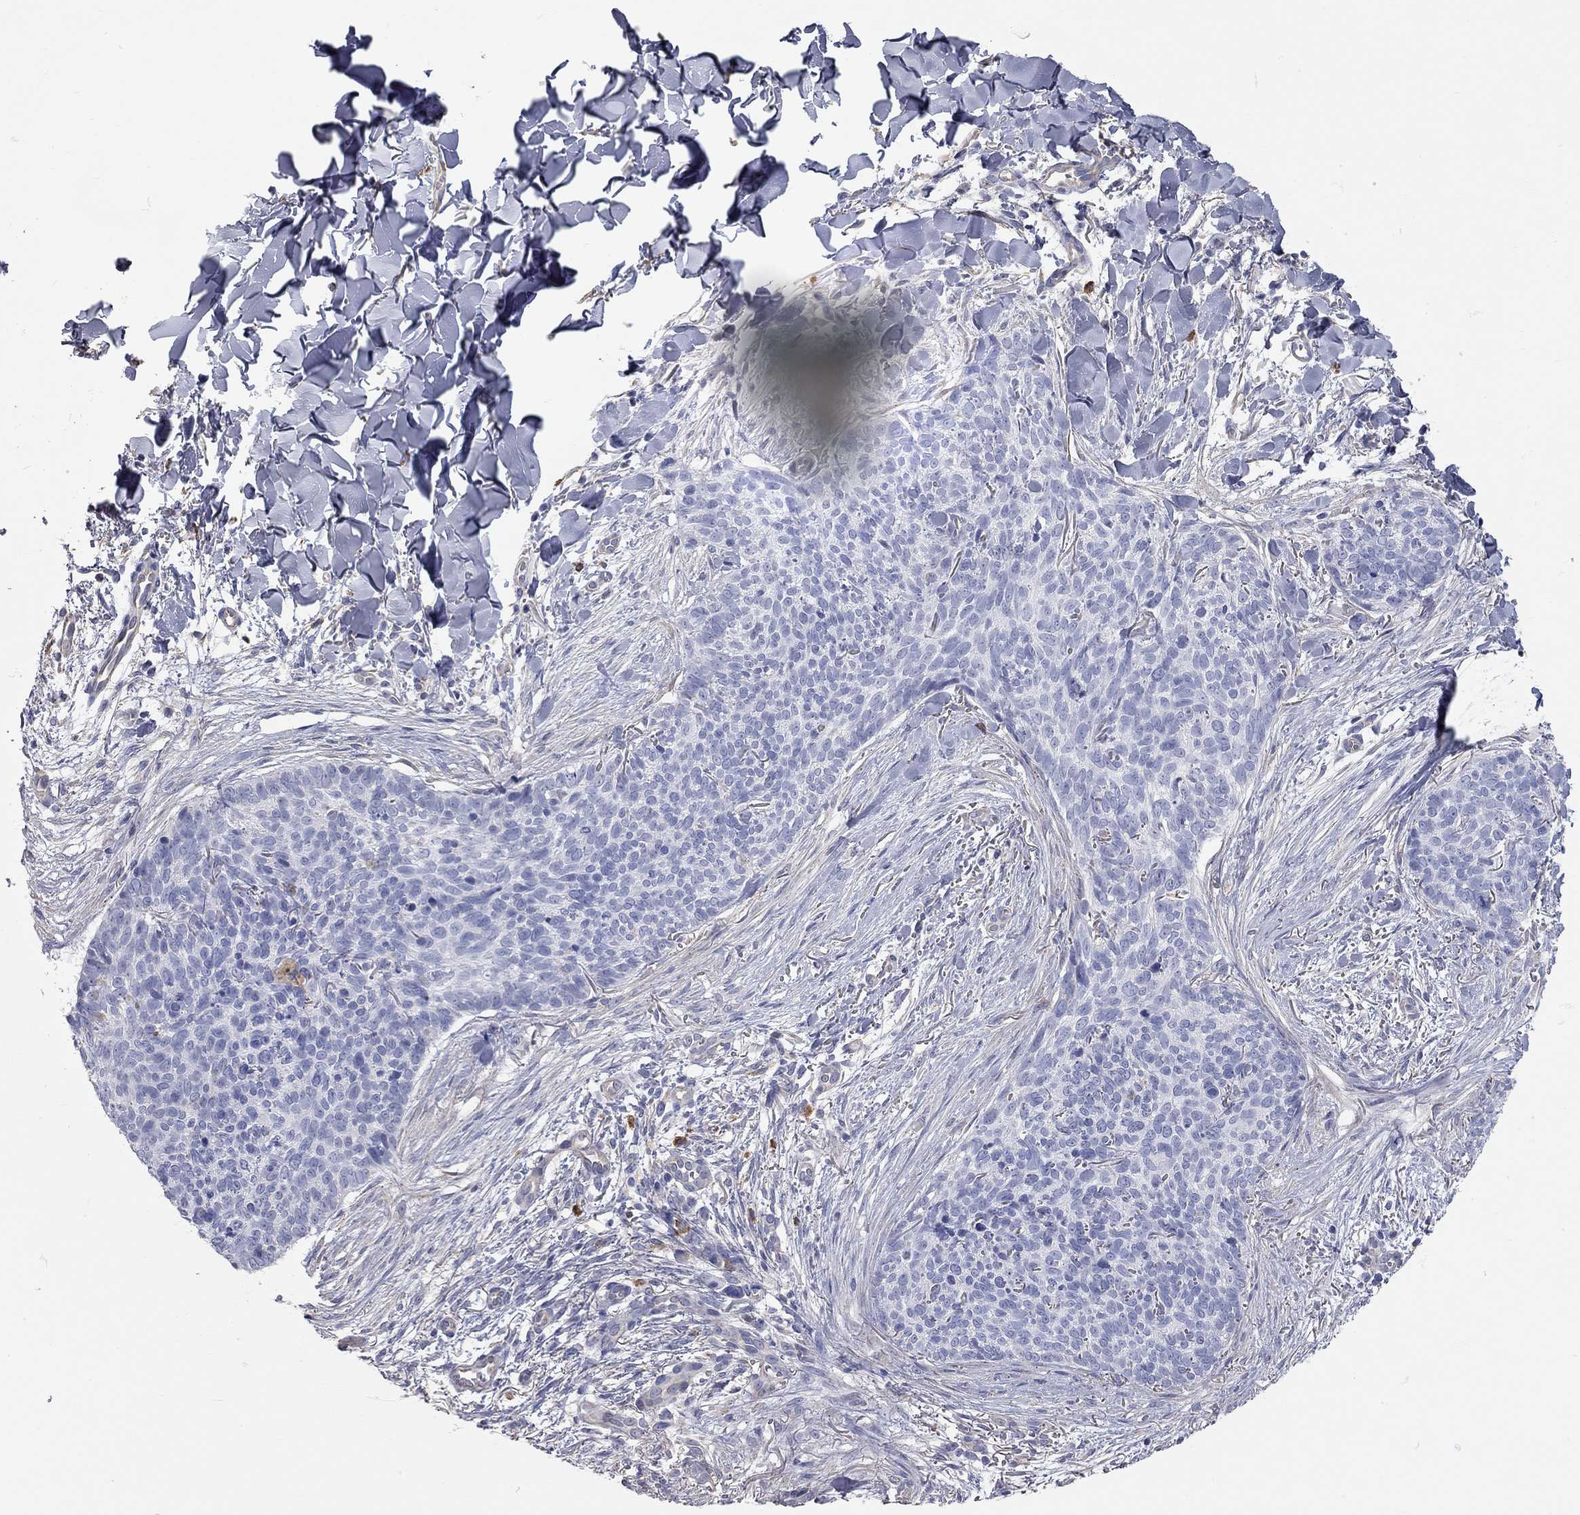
{"staining": {"intensity": "negative", "quantity": "none", "location": "none"}, "tissue": "skin cancer", "cell_type": "Tumor cells", "image_type": "cancer", "snomed": [{"axis": "morphology", "description": "Basal cell carcinoma"}, {"axis": "topography", "description": "Skin"}], "caption": "Immunohistochemistry micrograph of neoplastic tissue: basal cell carcinoma (skin) stained with DAB (3,3'-diaminobenzidine) exhibits no significant protein staining in tumor cells.", "gene": "C10orf90", "patient": {"sex": "male", "age": 64}}